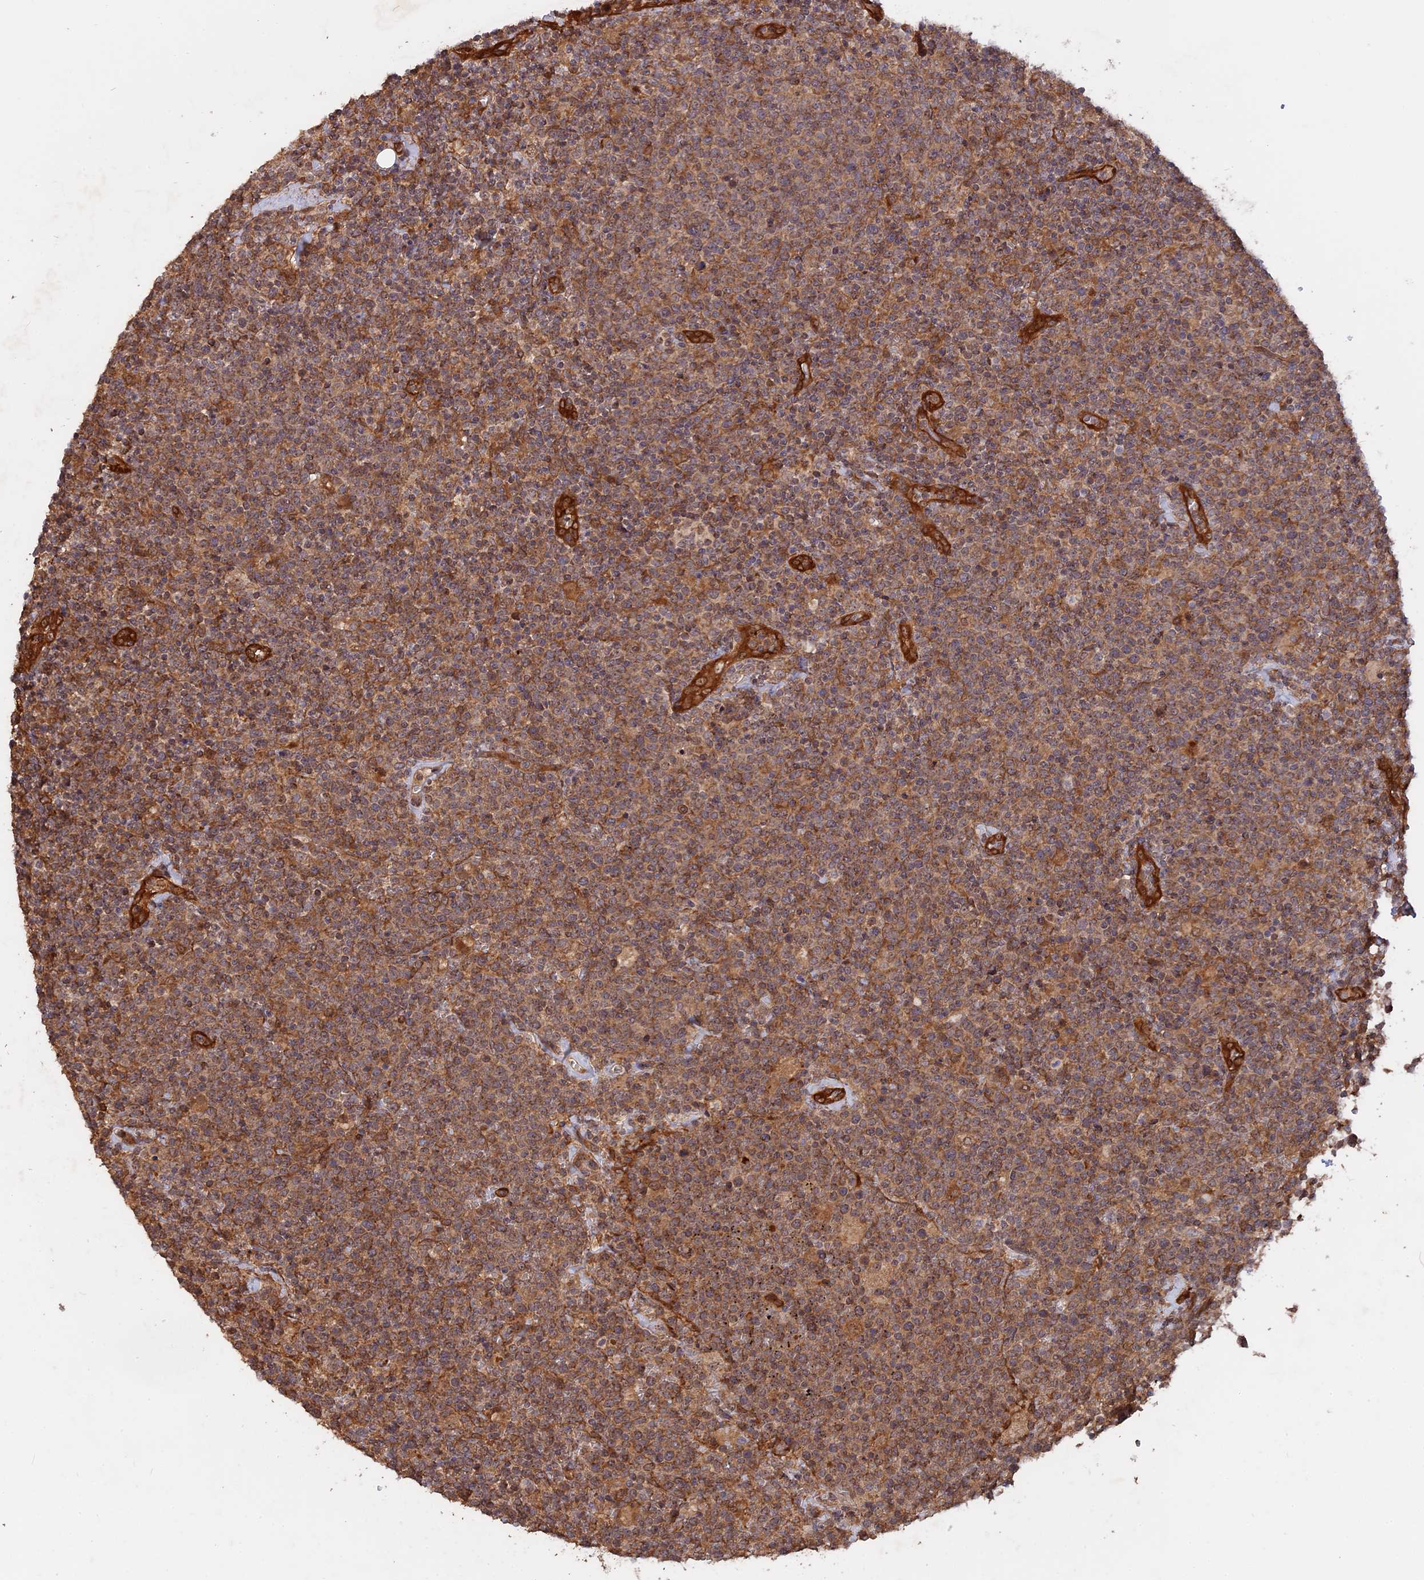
{"staining": {"intensity": "moderate", "quantity": ">75%", "location": "cytoplasmic/membranous"}, "tissue": "lymphoma", "cell_type": "Tumor cells", "image_type": "cancer", "snomed": [{"axis": "morphology", "description": "Malignant lymphoma, non-Hodgkin's type, High grade"}, {"axis": "topography", "description": "Lymph node"}], "caption": "Immunohistochemistry (DAB (3,3'-diaminobenzidine)) staining of malignant lymphoma, non-Hodgkin's type (high-grade) shows moderate cytoplasmic/membranous protein positivity in approximately >75% of tumor cells. The staining was performed using DAB, with brown indicating positive protein expression. Nuclei are stained blue with hematoxylin.", "gene": "SAC3D1", "patient": {"sex": "male", "age": 61}}